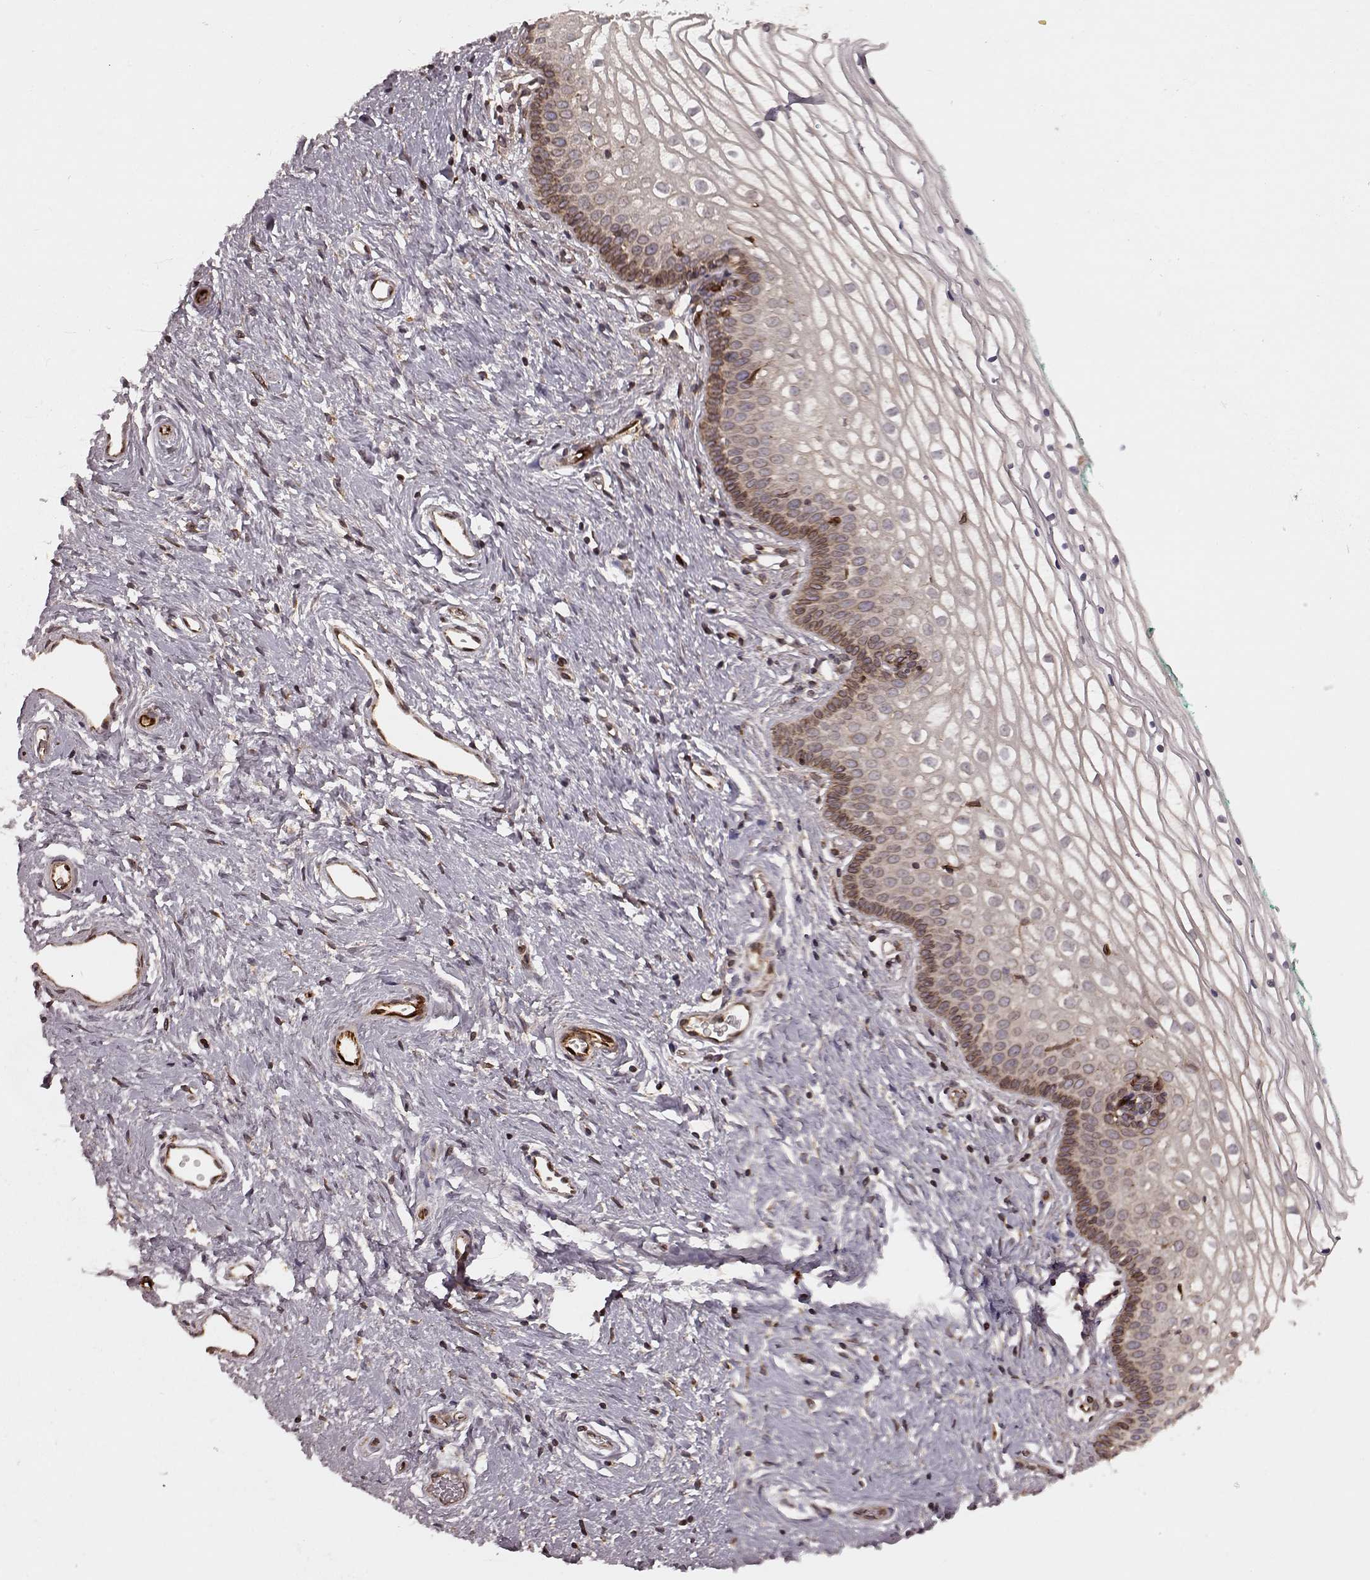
{"staining": {"intensity": "moderate", "quantity": "<25%", "location": "cytoplasmic/membranous"}, "tissue": "vagina", "cell_type": "Squamous epithelial cells", "image_type": "normal", "snomed": [{"axis": "morphology", "description": "Normal tissue, NOS"}, {"axis": "topography", "description": "Vagina"}], "caption": "Moderate cytoplasmic/membranous protein positivity is present in approximately <25% of squamous epithelial cells in vagina. Nuclei are stained in blue.", "gene": "AGPAT1", "patient": {"sex": "female", "age": 36}}